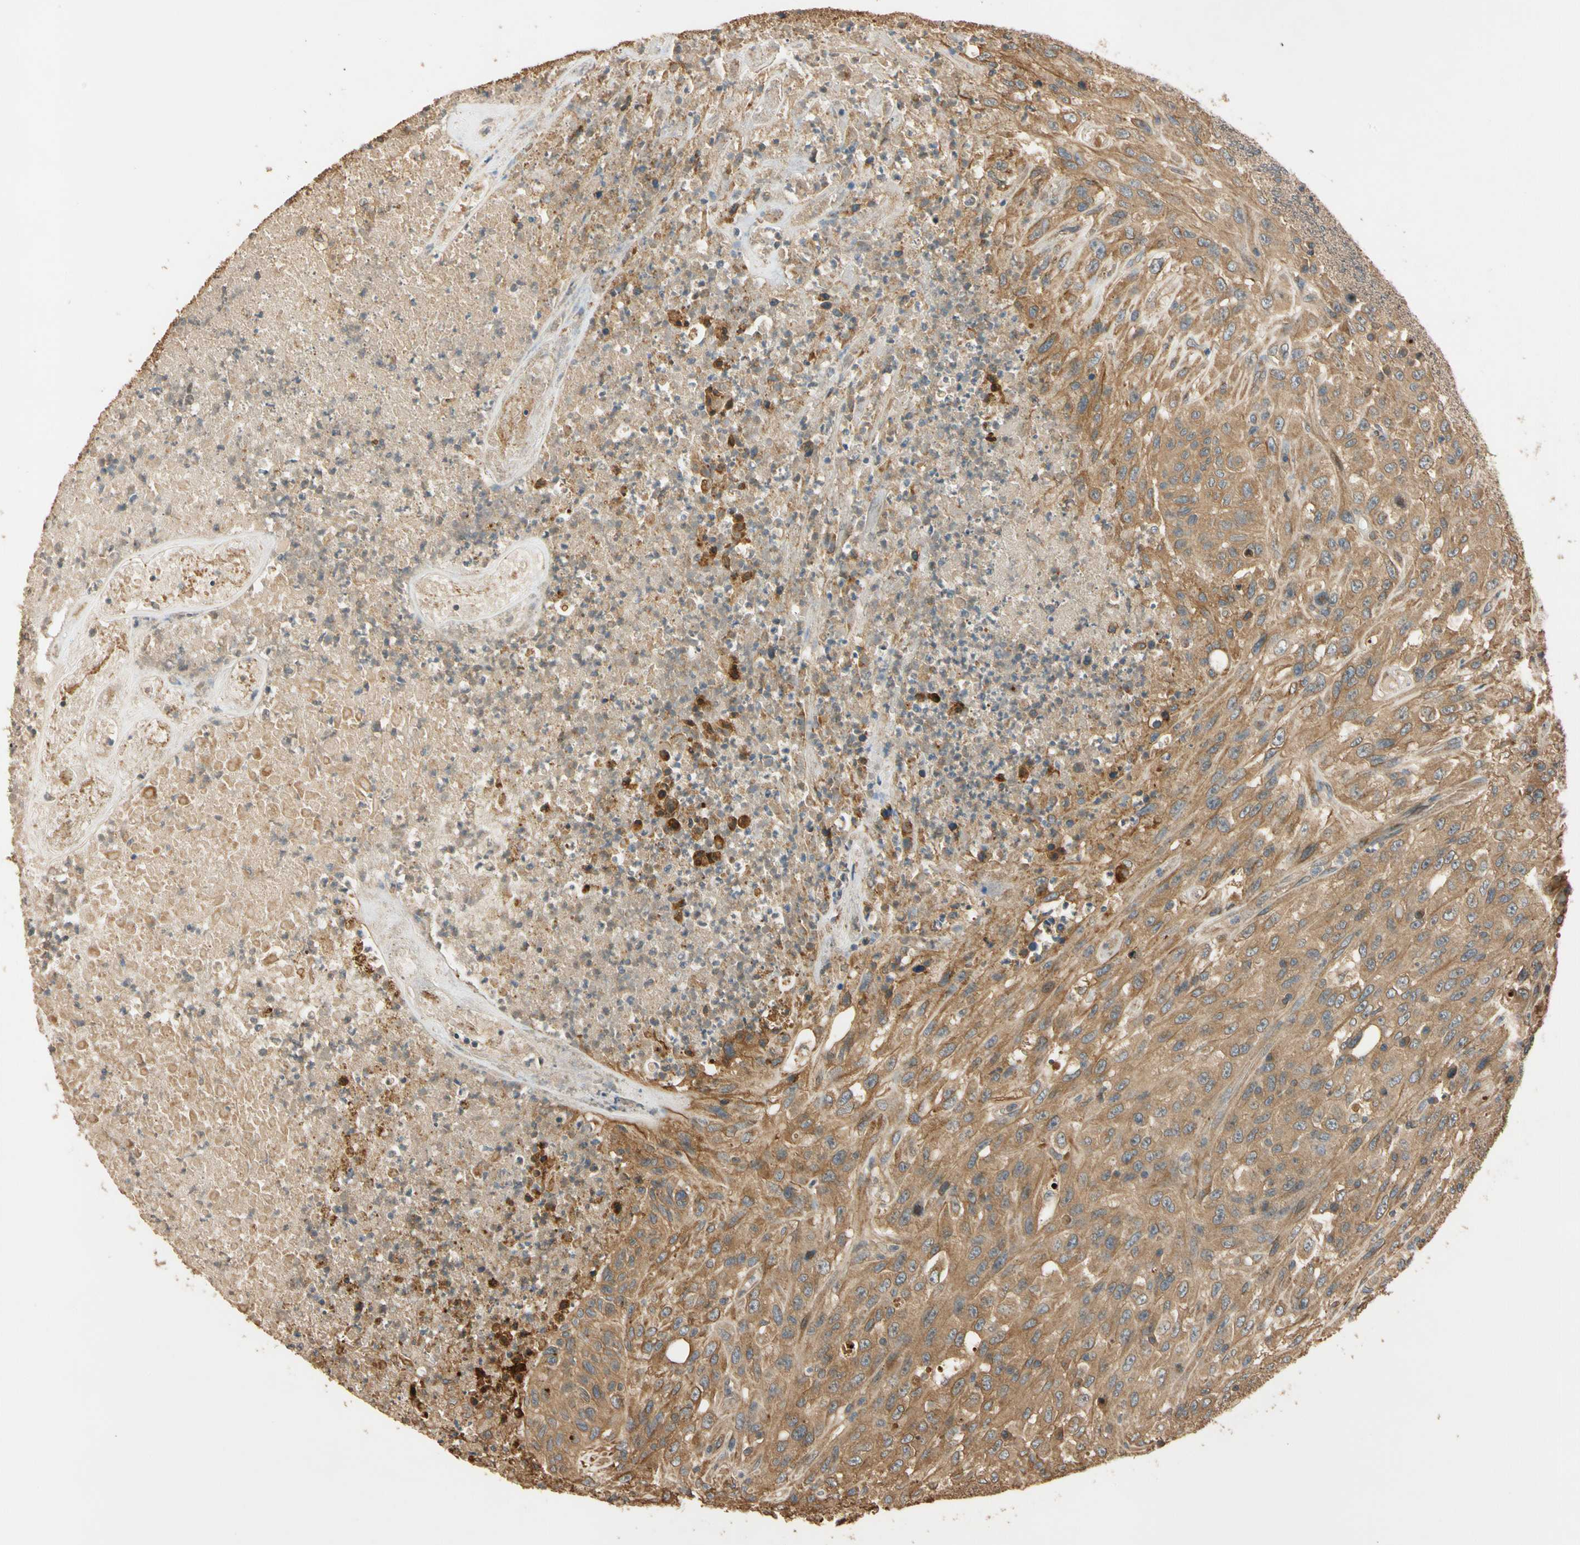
{"staining": {"intensity": "moderate", "quantity": ">75%", "location": "cytoplasmic/membranous"}, "tissue": "urothelial cancer", "cell_type": "Tumor cells", "image_type": "cancer", "snomed": [{"axis": "morphology", "description": "Urothelial carcinoma, High grade"}, {"axis": "topography", "description": "Urinary bladder"}], "caption": "DAB (3,3'-diaminobenzidine) immunohistochemical staining of urothelial carcinoma (high-grade) exhibits moderate cytoplasmic/membranous protein positivity in about >75% of tumor cells.", "gene": "MGRN1", "patient": {"sex": "male", "age": 66}}